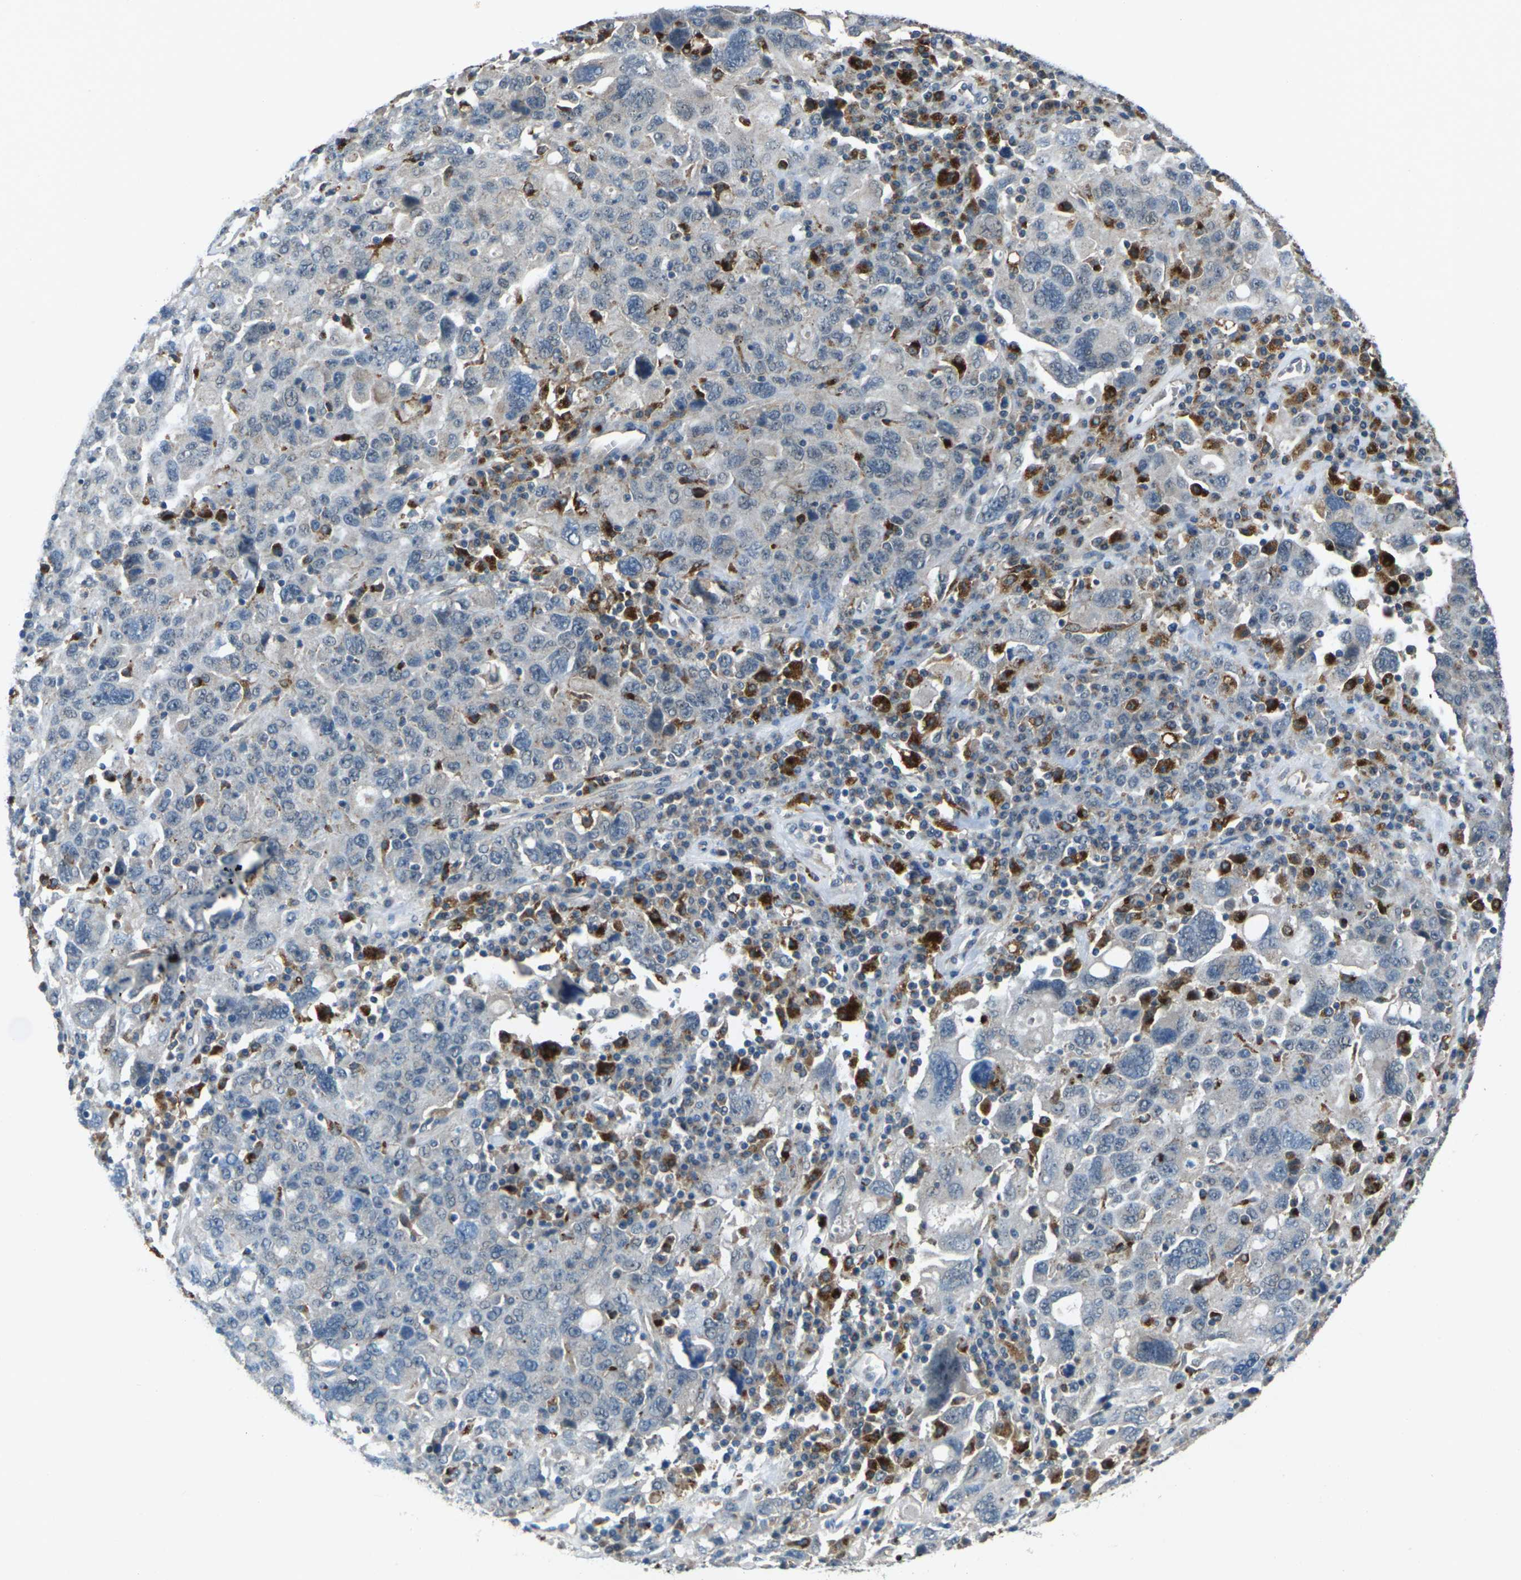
{"staining": {"intensity": "negative", "quantity": "none", "location": "none"}, "tissue": "ovarian cancer", "cell_type": "Tumor cells", "image_type": "cancer", "snomed": [{"axis": "morphology", "description": "Carcinoma, endometroid"}, {"axis": "topography", "description": "Ovary"}], "caption": "A photomicrograph of endometroid carcinoma (ovarian) stained for a protein displays no brown staining in tumor cells.", "gene": "SLC31A2", "patient": {"sex": "female", "age": 62}}